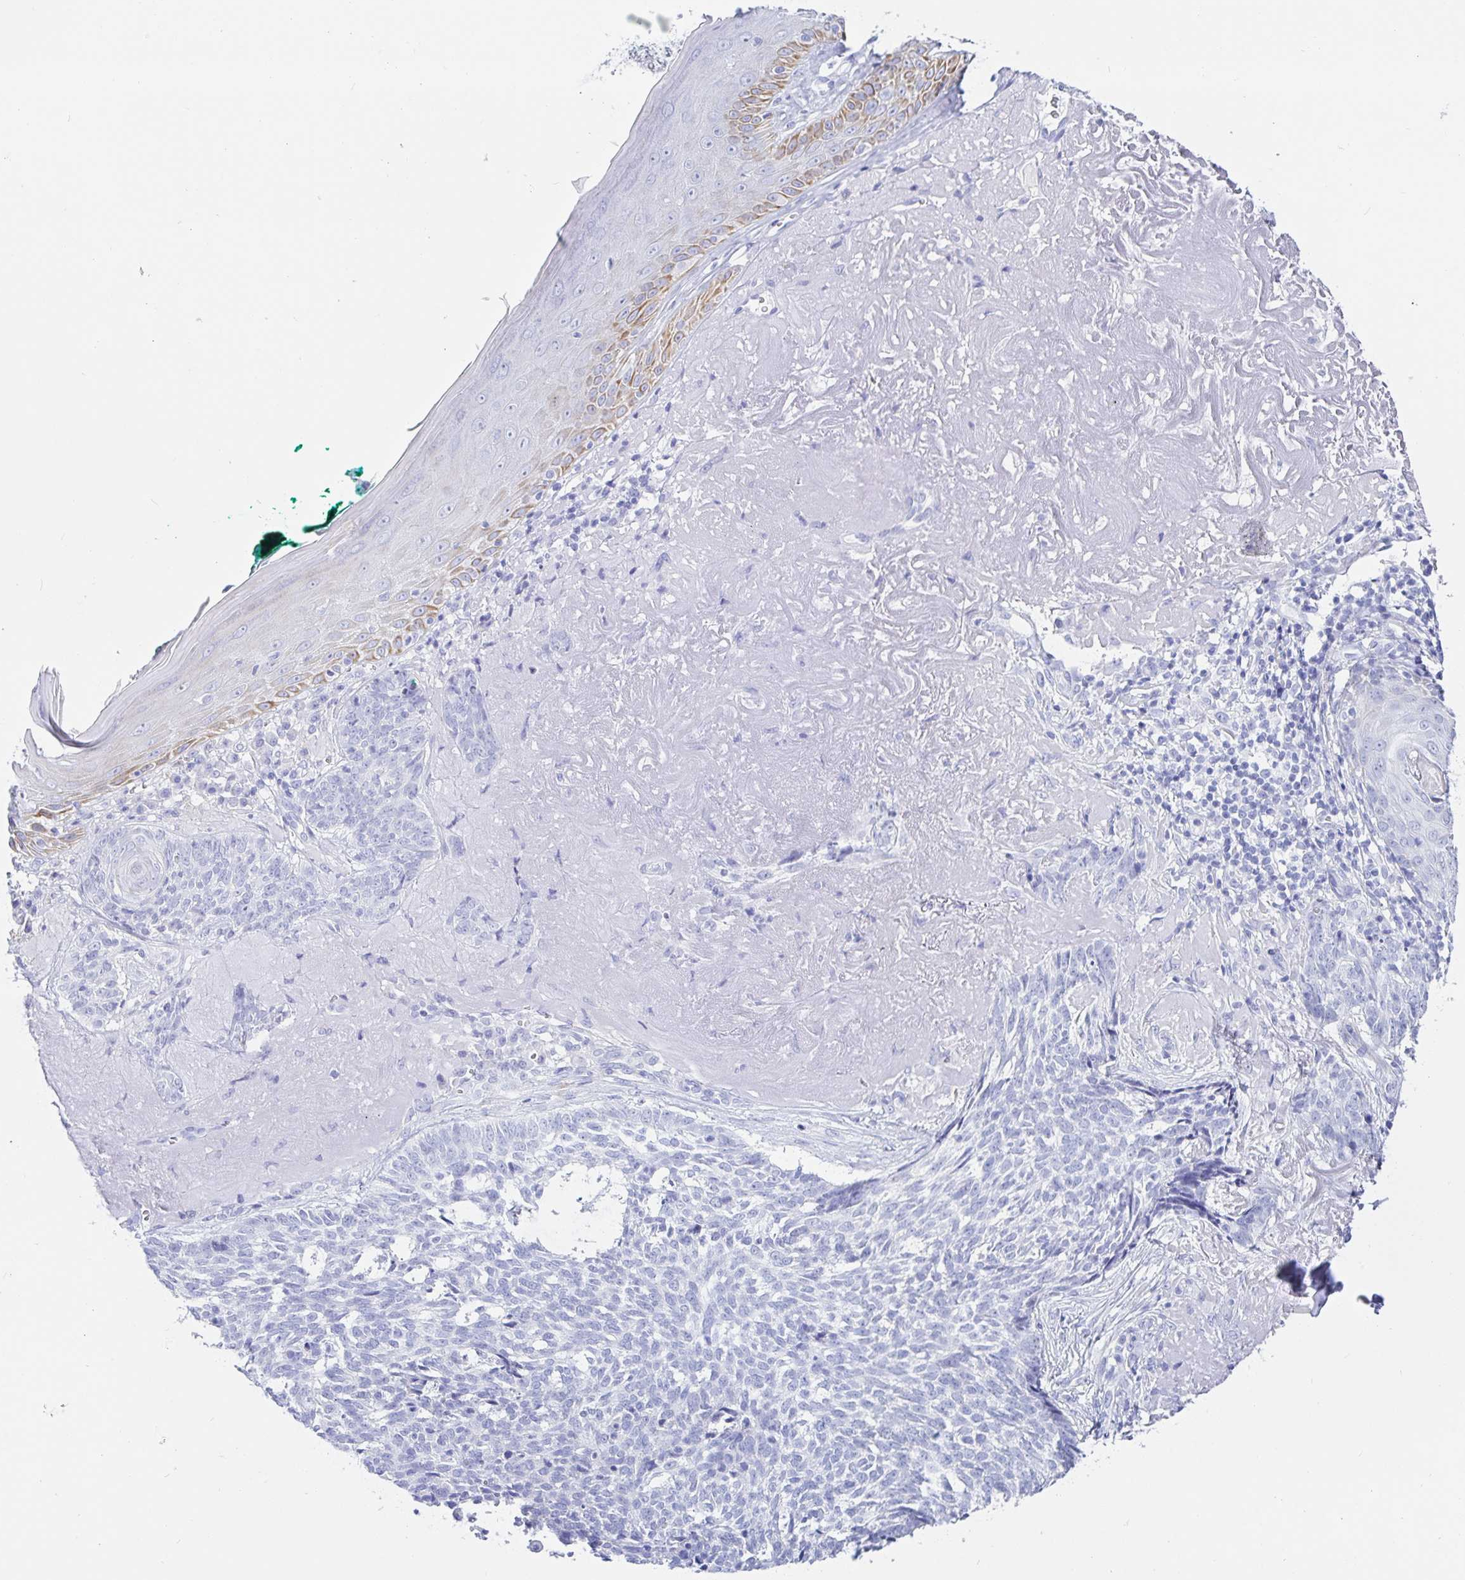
{"staining": {"intensity": "negative", "quantity": "none", "location": "none"}, "tissue": "skin cancer", "cell_type": "Tumor cells", "image_type": "cancer", "snomed": [{"axis": "morphology", "description": "Basal cell carcinoma"}, {"axis": "topography", "description": "Skin"}, {"axis": "topography", "description": "Skin of face"}], "caption": "The immunohistochemistry (IHC) histopathology image has no significant positivity in tumor cells of skin cancer (basal cell carcinoma) tissue.", "gene": "KCNH6", "patient": {"sex": "female", "age": 95}}